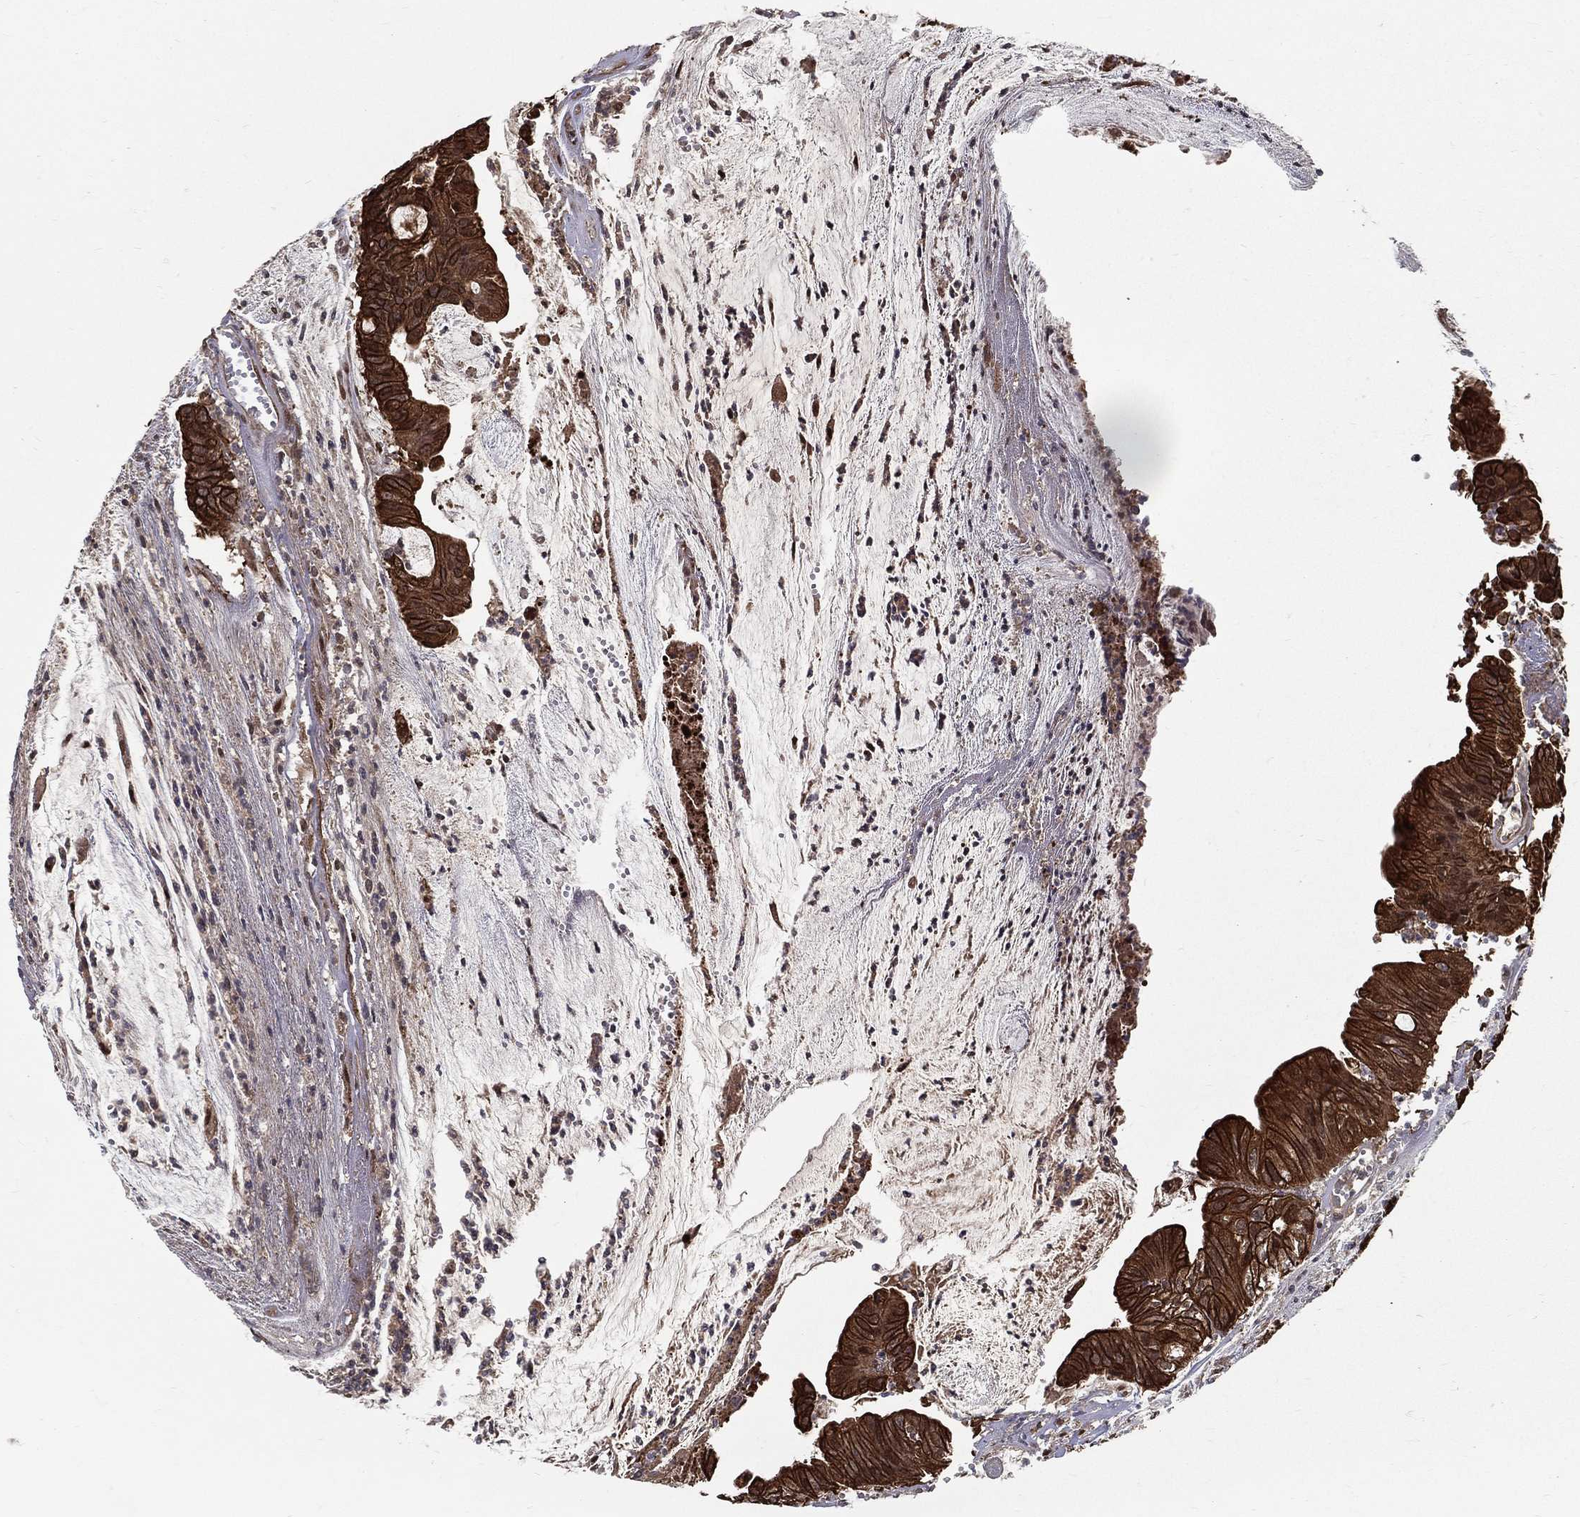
{"staining": {"intensity": "strong", "quantity": ">75%", "location": "cytoplasmic/membranous"}, "tissue": "colorectal cancer", "cell_type": "Tumor cells", "image_type": "cancer", "snomed": [{"axis": "morphology", "description": "Adenocarcinoma, NOS"}, {"axis": "topography", "description": "Colon"}], "caption": "The micrograph demonstrates staining of adenocarcinoma (colorectal), revealing strong cytoplasmic/membranous protein expression (brown color) within tumor cells.", "gene": "SLC6A6", "patient": {"sex": "female", "age": 69}}